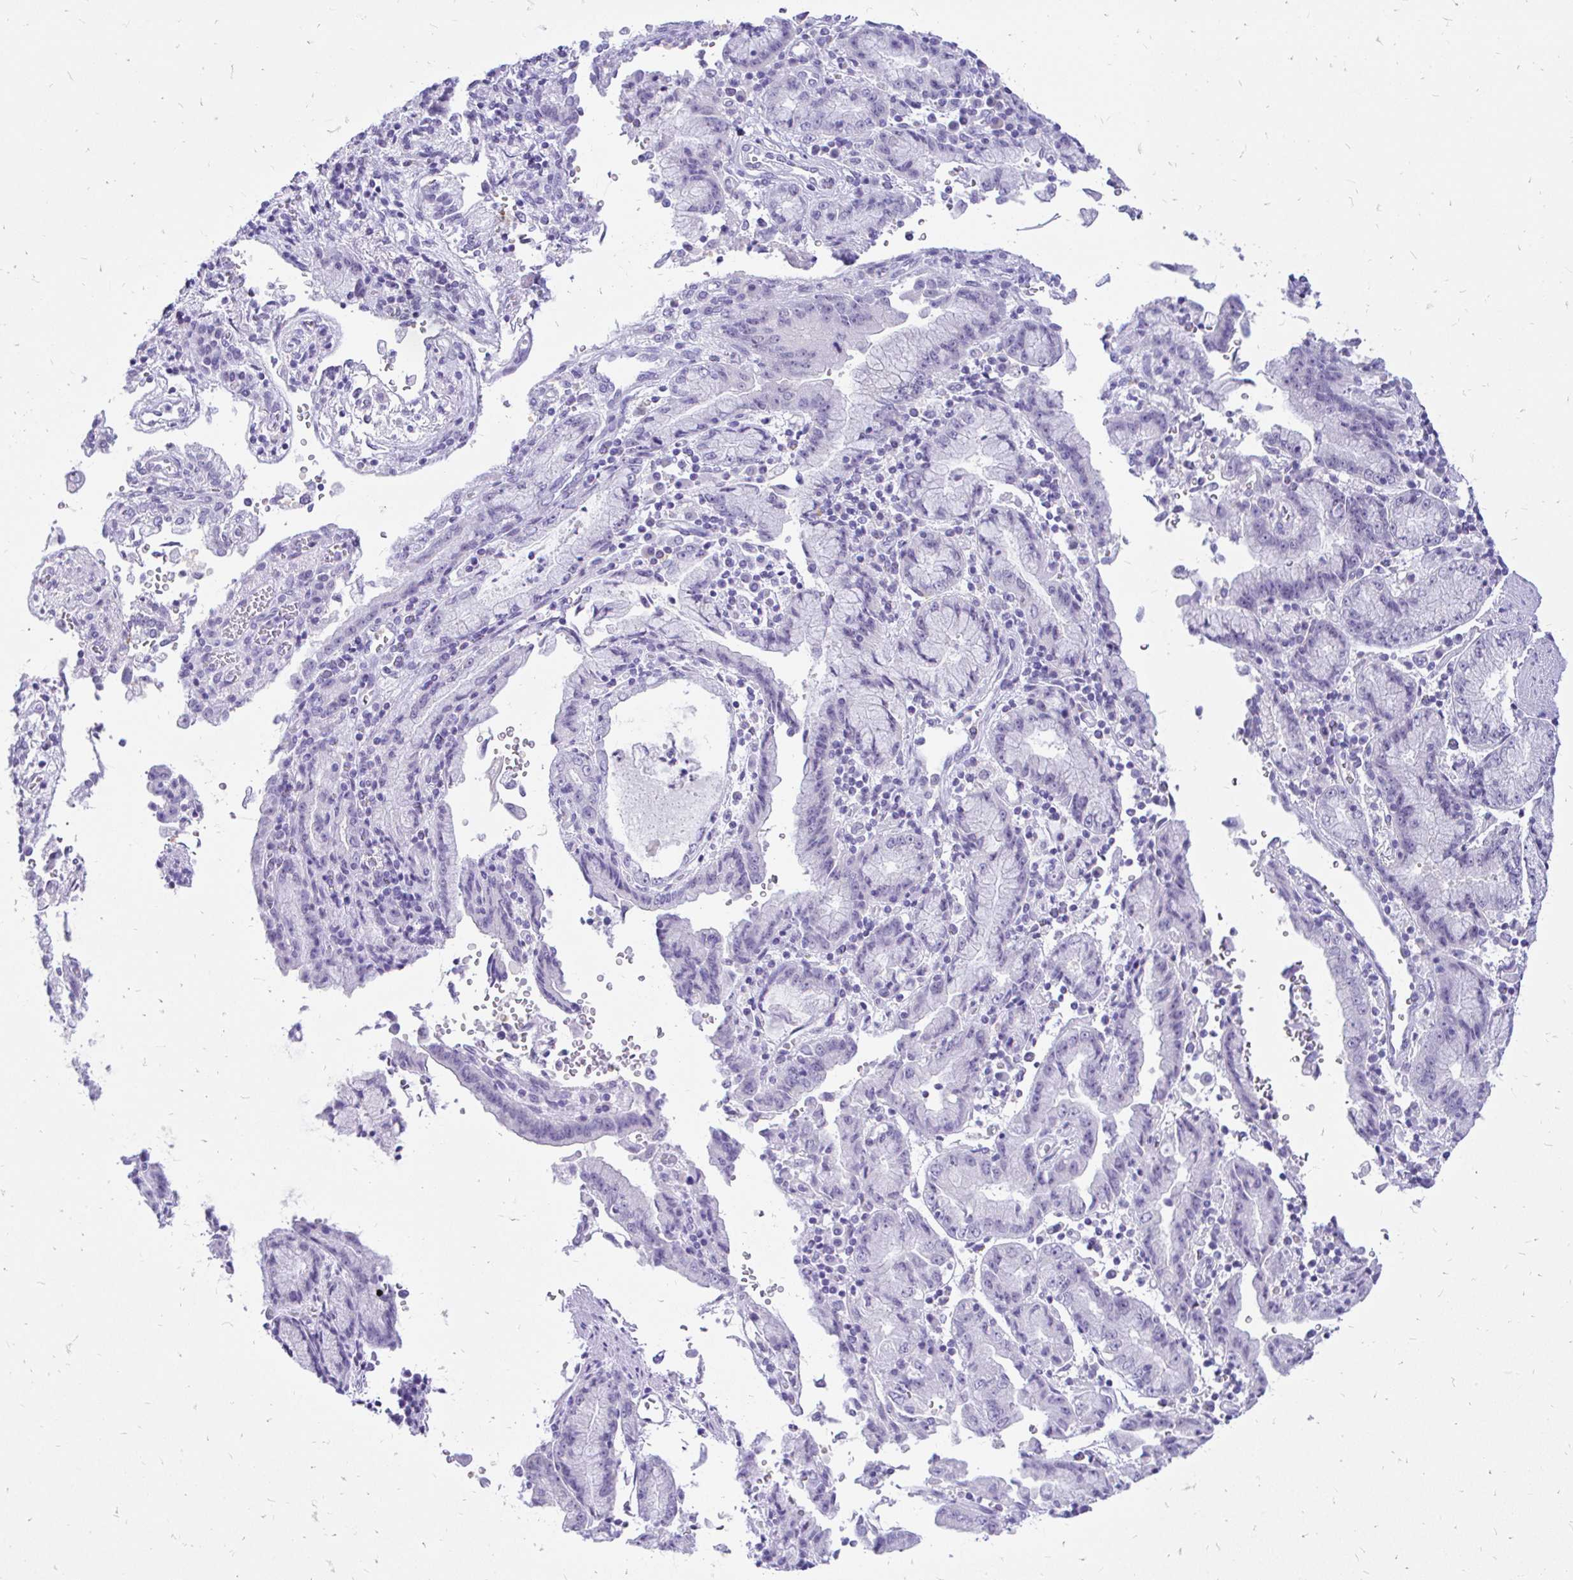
{"staining": {"intensity": "negative", "quantity": "none", "location": "none"}, "tissue": "stomach cancer", "cell_type": "Tumor cells", "image_type": "cancer", "snomed": [{"axis": "morphology", "description": "Adenocarcinoma, NOS"}, {"axis": "topography", "description": "Stomach"}], "caption": "Immunohistochemistry (IHC) photomicrograph of human adenocarcinoma (stomach) stained for a protein (brown), which demonstrates no expression in tumor cells.", "gene": "FATE1", "patient": {"sex": "male", "age": 62}}